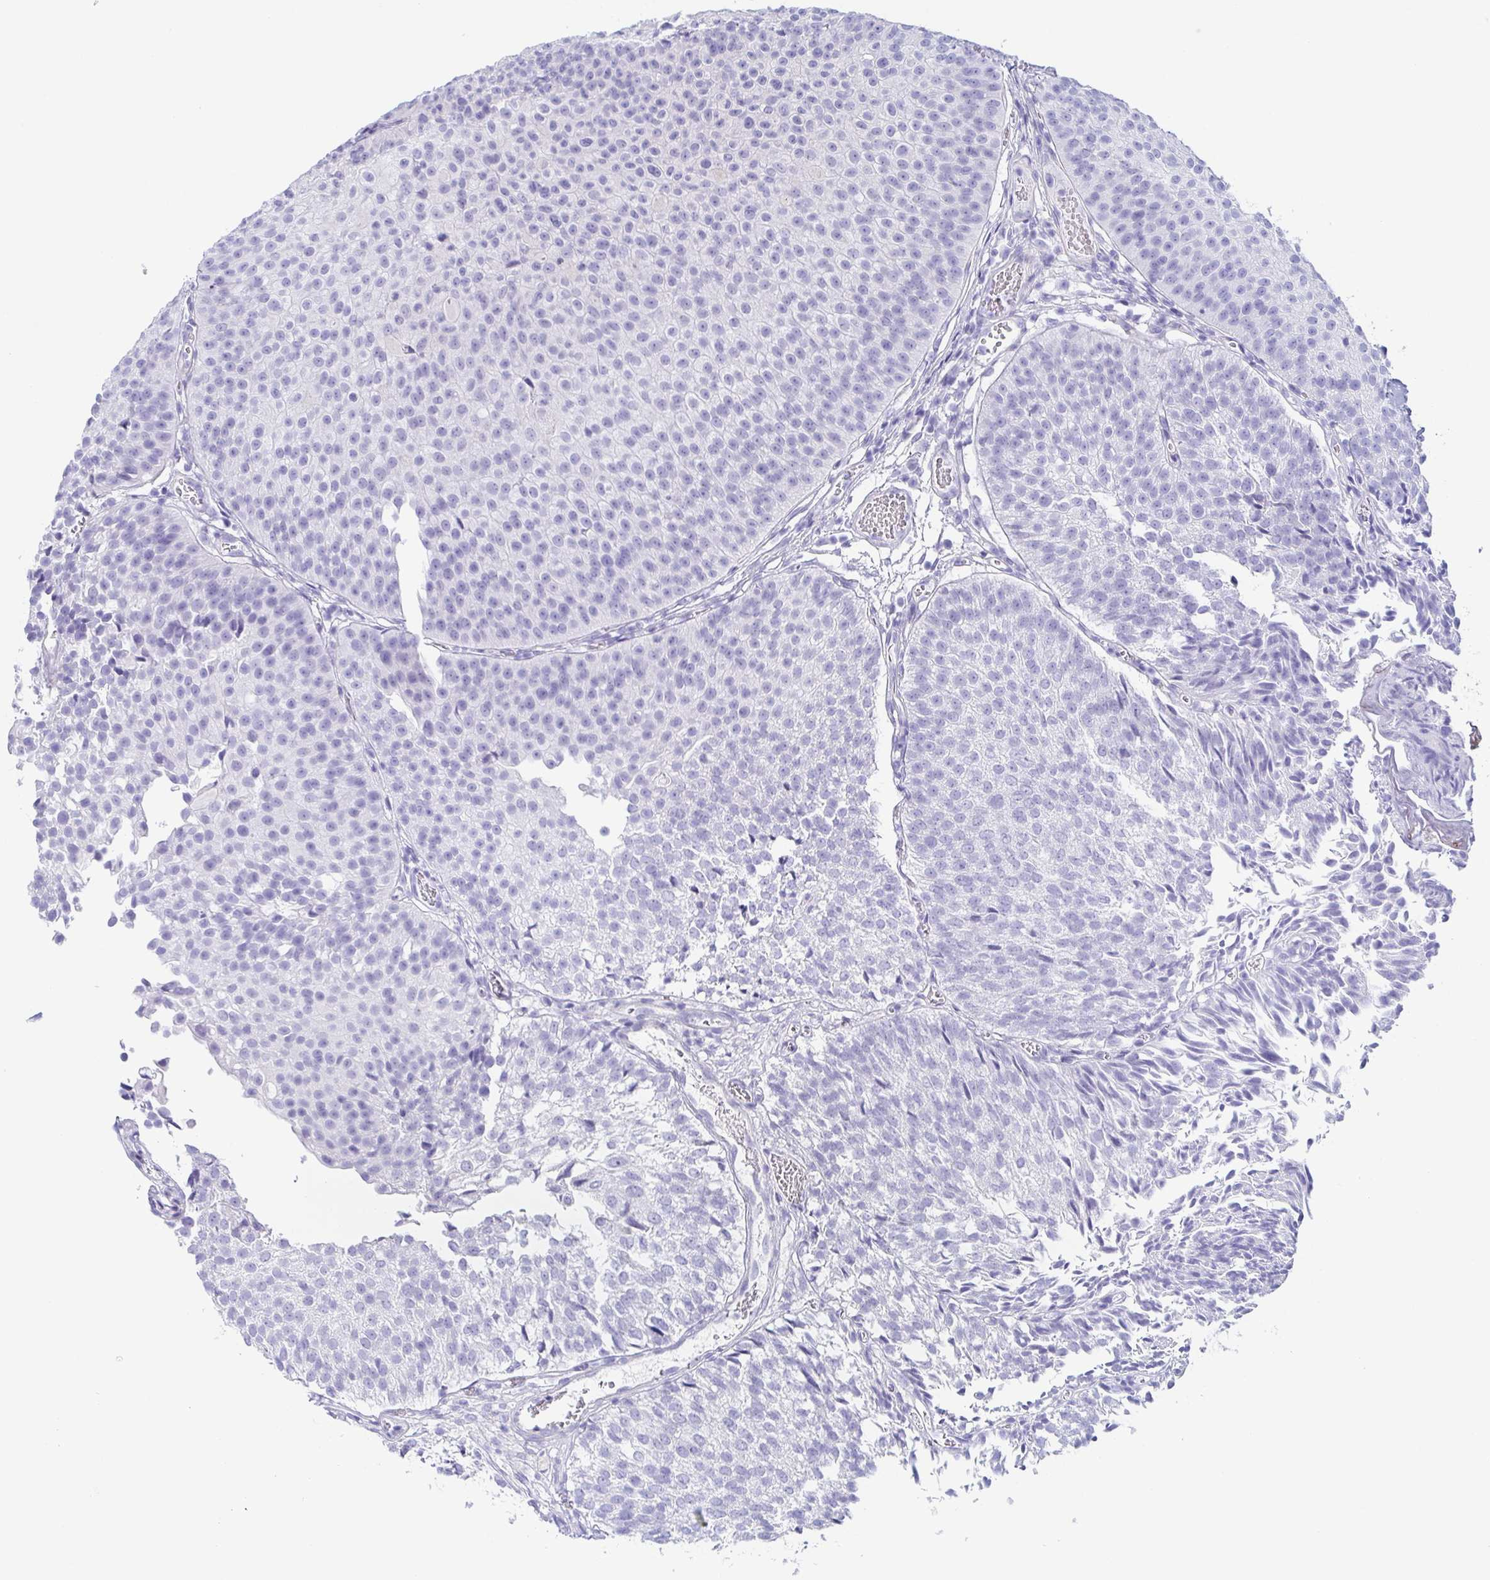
{"staining": {"intensity": "negative", "quantity": "none", "location": "none"}, "tissue": "urothelial cancer", "cell_type": "Tumor cells", "image_type": "cancer", "snomed": [{"axis": "morphology", "description": "Urothelial carcinoma, Low grade"}, {"axis": "topography", "description": "Urinary bladder"}], "caption": "High magnification brightfield microscopy of urothelial cancer stained with DAB (3,3'-diaminobenzidine) (brown) and counterstained with hematoxylin (blue): tumor cells show no significant expression.", "gene": "PRR4", "patient": {"sex": "male", "age": 80}}